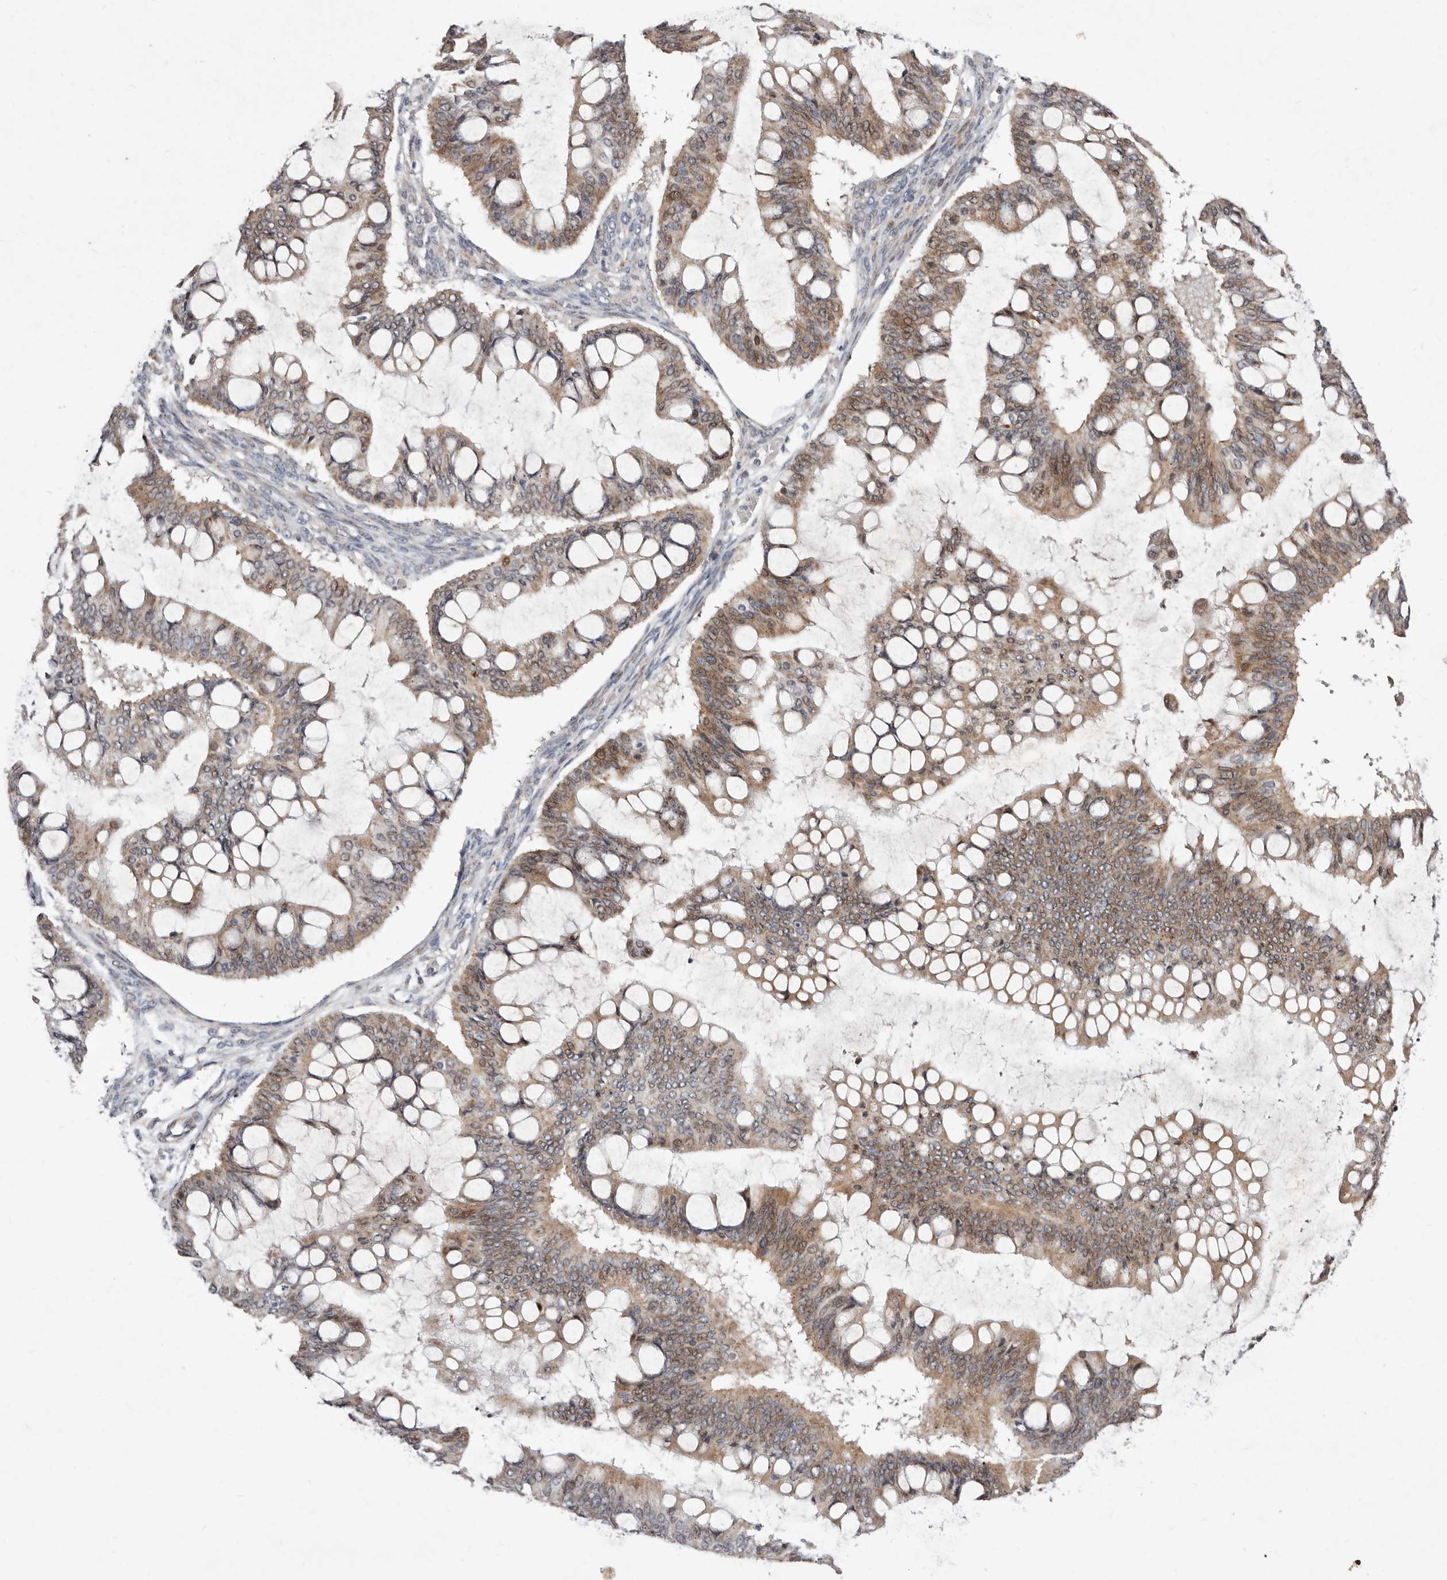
{"staining": {"intensity": "moderate", "quantity": ">75%", "location": "cytoplasmic/membranous,nuclear"}, "tissue": "ovarian cancer", "cell_type": "Tumor cells", "image_type": "cancer", "snomed": [{"axis": "morphology", "description": "Cystadenocarcinoma, mucinous, NOS"}, {"axis": "topography", "description": "Ovary"}], "caption": "A medium amount of moderate cytoplasmic/membranous and nuclear expression is identified in about >75% of tumor cells in ovarian mucinous cystadenocarcinoma tissue.", "gene": "TIMM17B", "patient": {"sex": "female", "age": 73}}